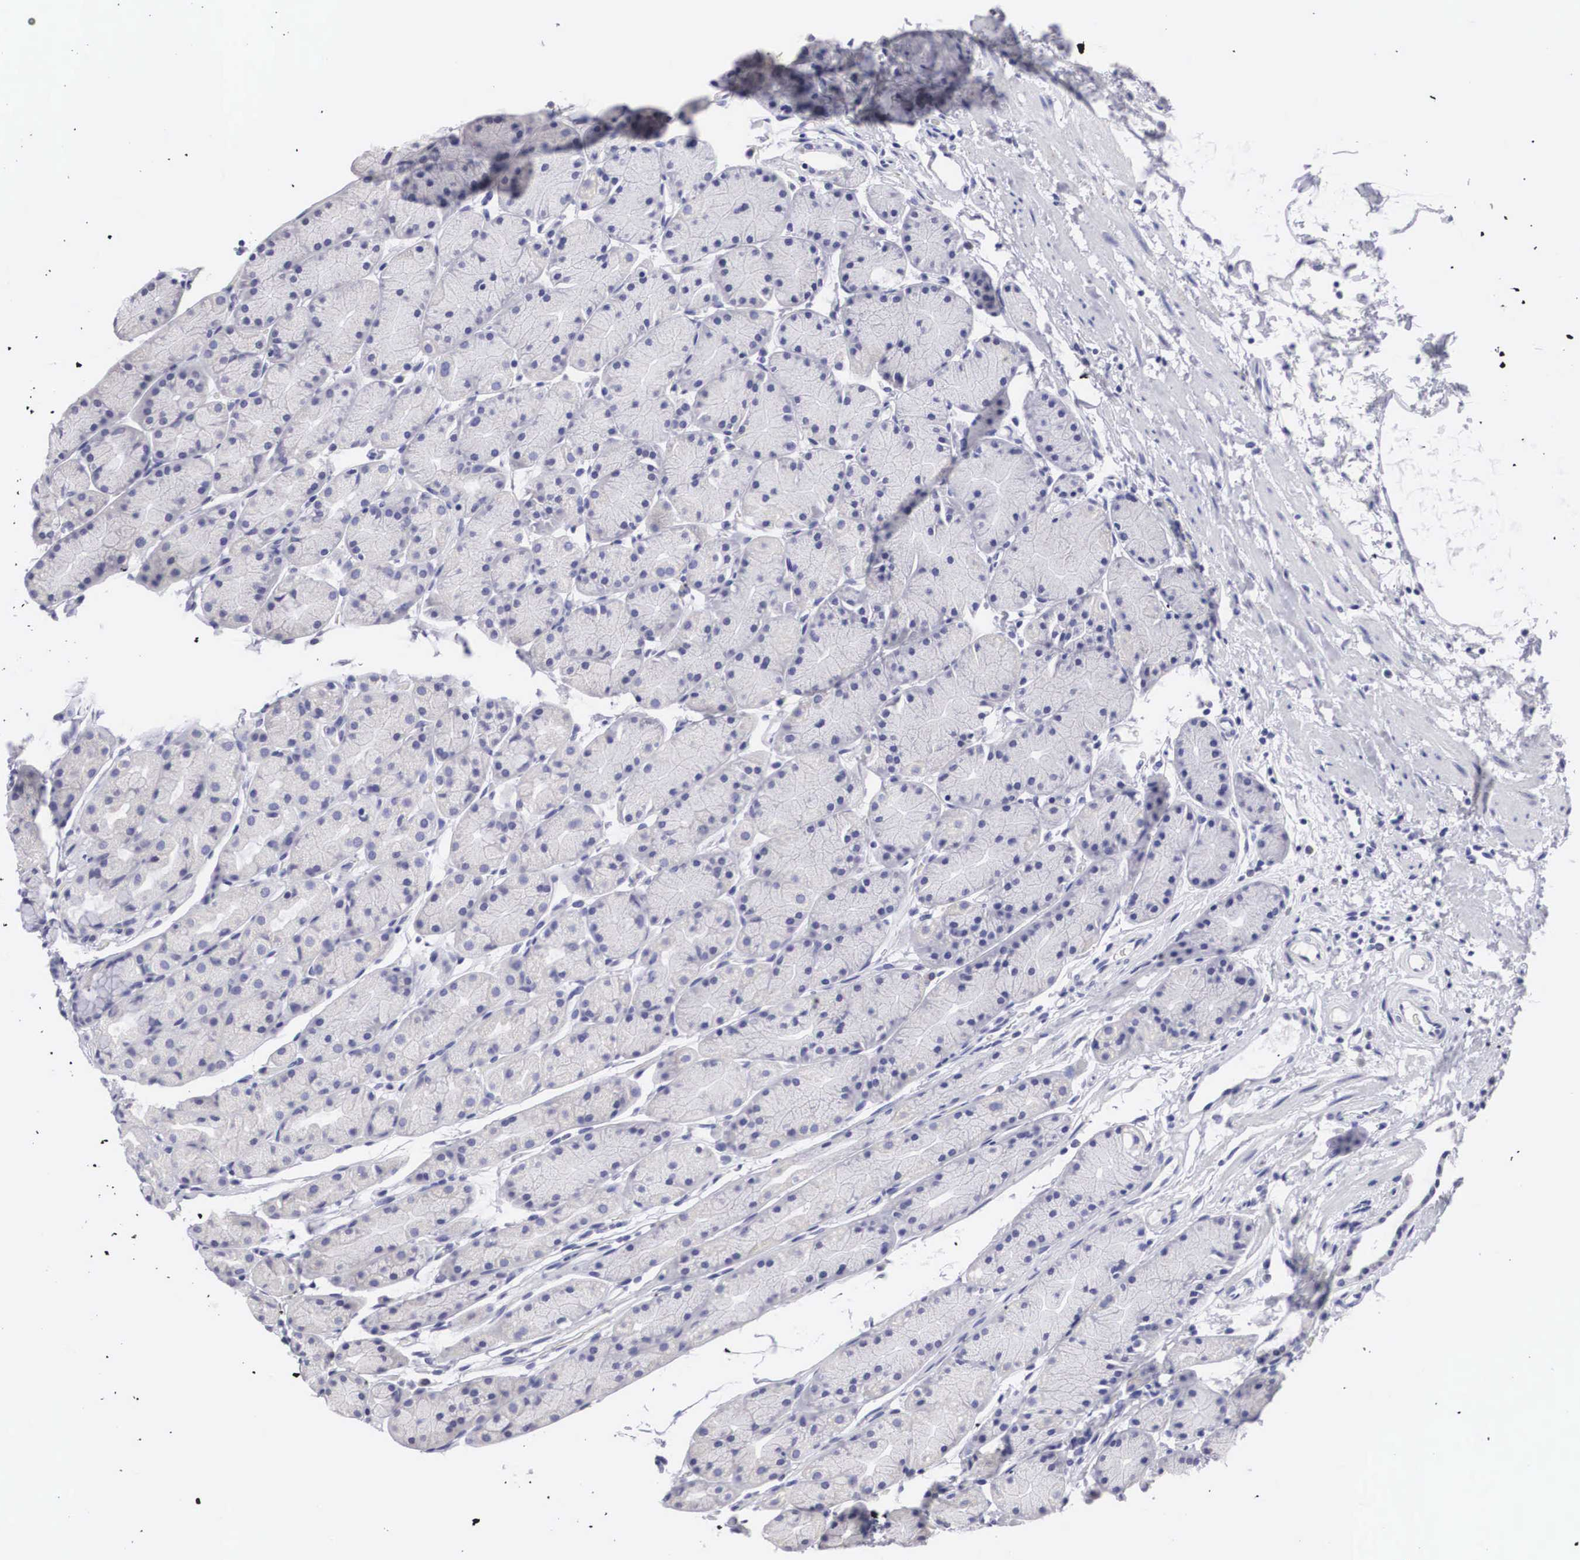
{"staining": {"intensity": "weak", "quantity": "<25%", "location": "cytoplasmic/membranous"}, "tissue": "stomach", "cell_type": "Glandular cells", "image_type": "normal", "snomed": [{"axis": "morphology", "description": "Adenocarcinoma, NOS"}, {"axis": "topography", "description": "Stomach, upper"}], "caption": "Human stomach stained for a protein using immunohistochemistry (IHC) shows no positivity in glandular cells.", "gene": "ARMCX3", "patient": {"sex": "male", "age": 47}}